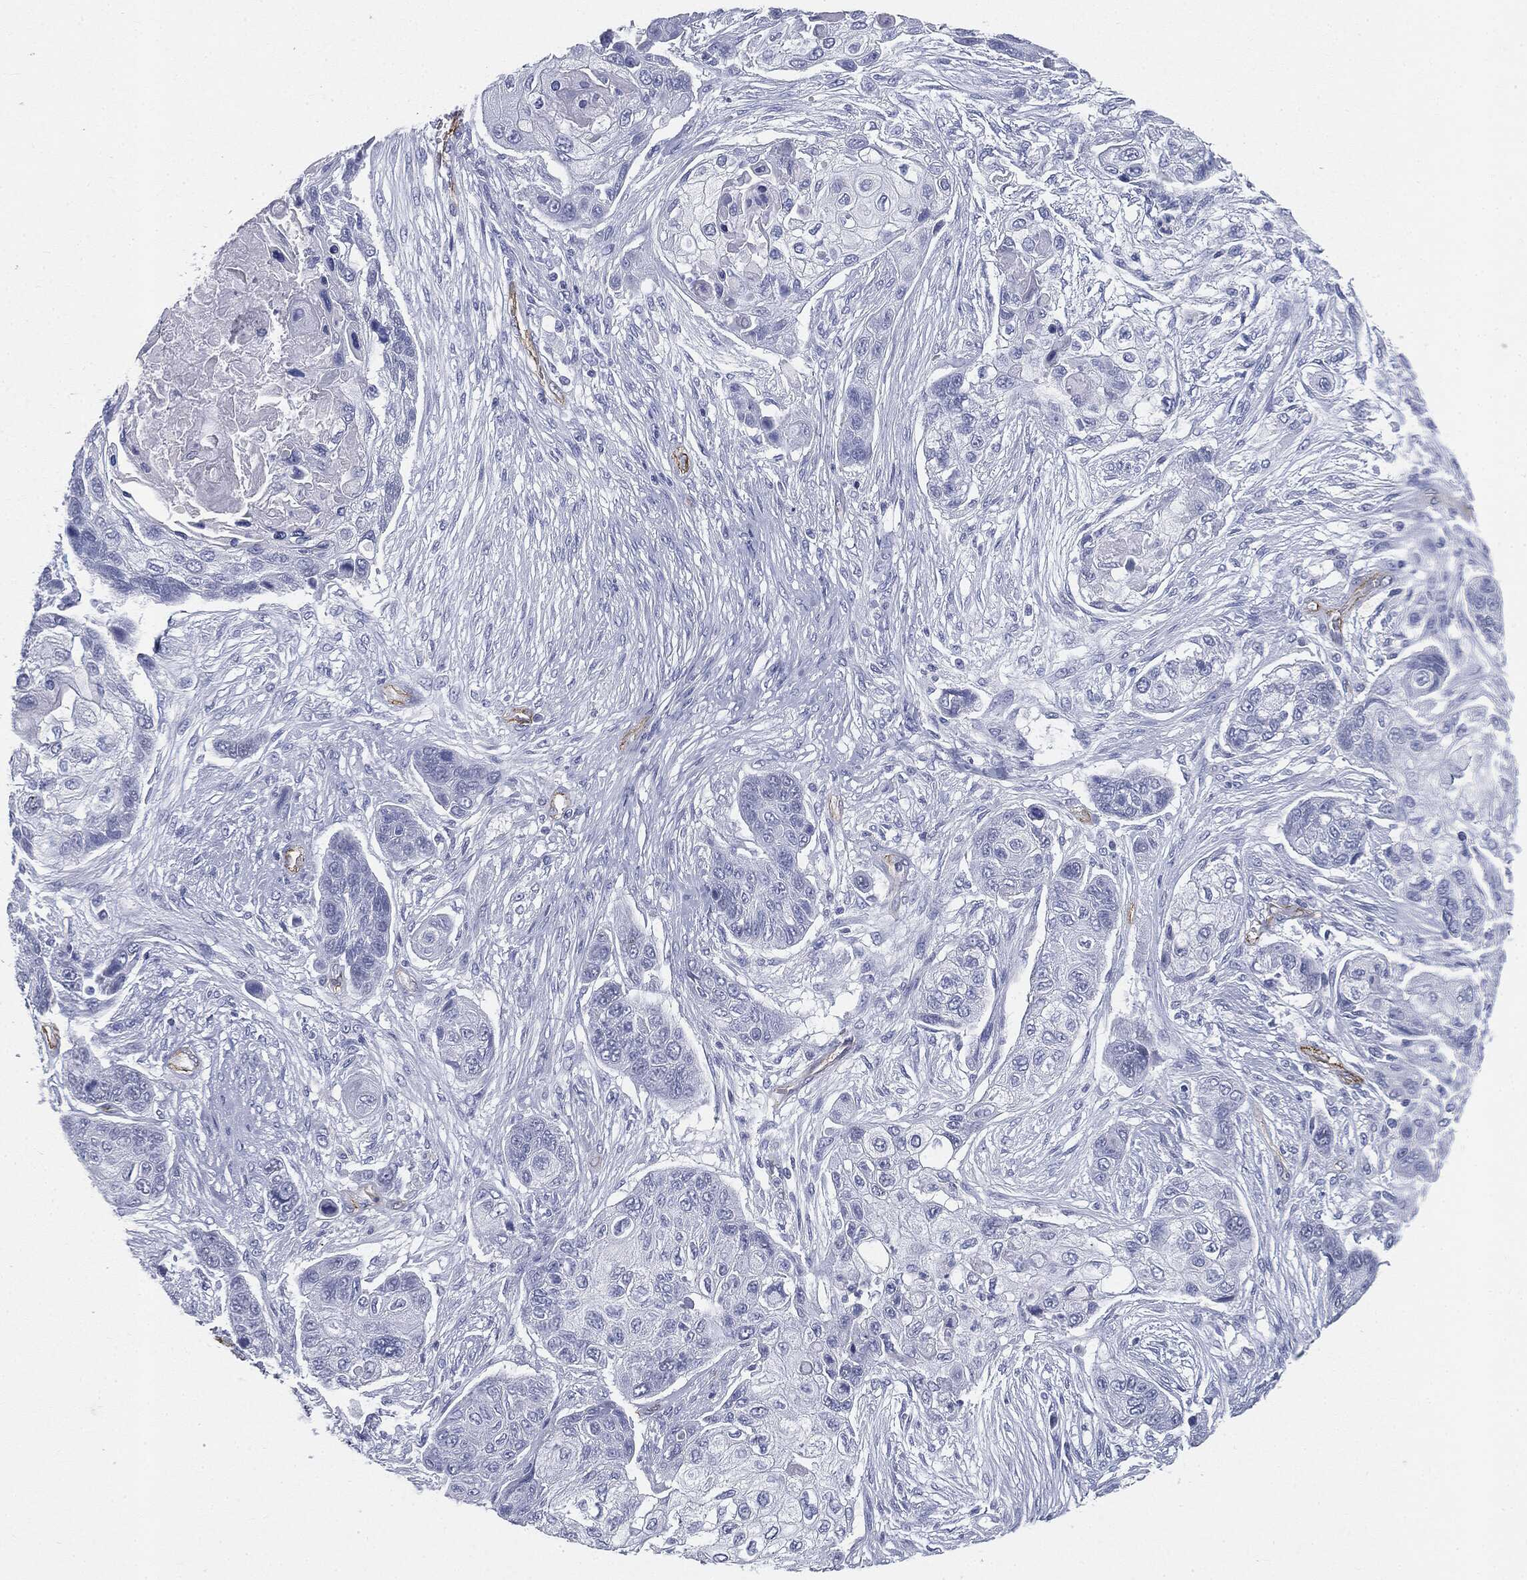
{"staining": {"intensity": "negative", "quantity": "none", "location": "none"}, "tissue": "lung cancer", "cell_type": "Tumor cells", "image_type": "cancer", "snomed": [{"axis": "morphology", "description": "Squamous cell carcinoma, NOS"}, {"axis": "topography", "description": "Lung"}], "caption": "Histopathology image shows no significant protein staining in tumor cells of lung cancer (squamous cell carcinoma).", "gene": "MUC5AC", "patient": {"sex": "male", "age": 69}}